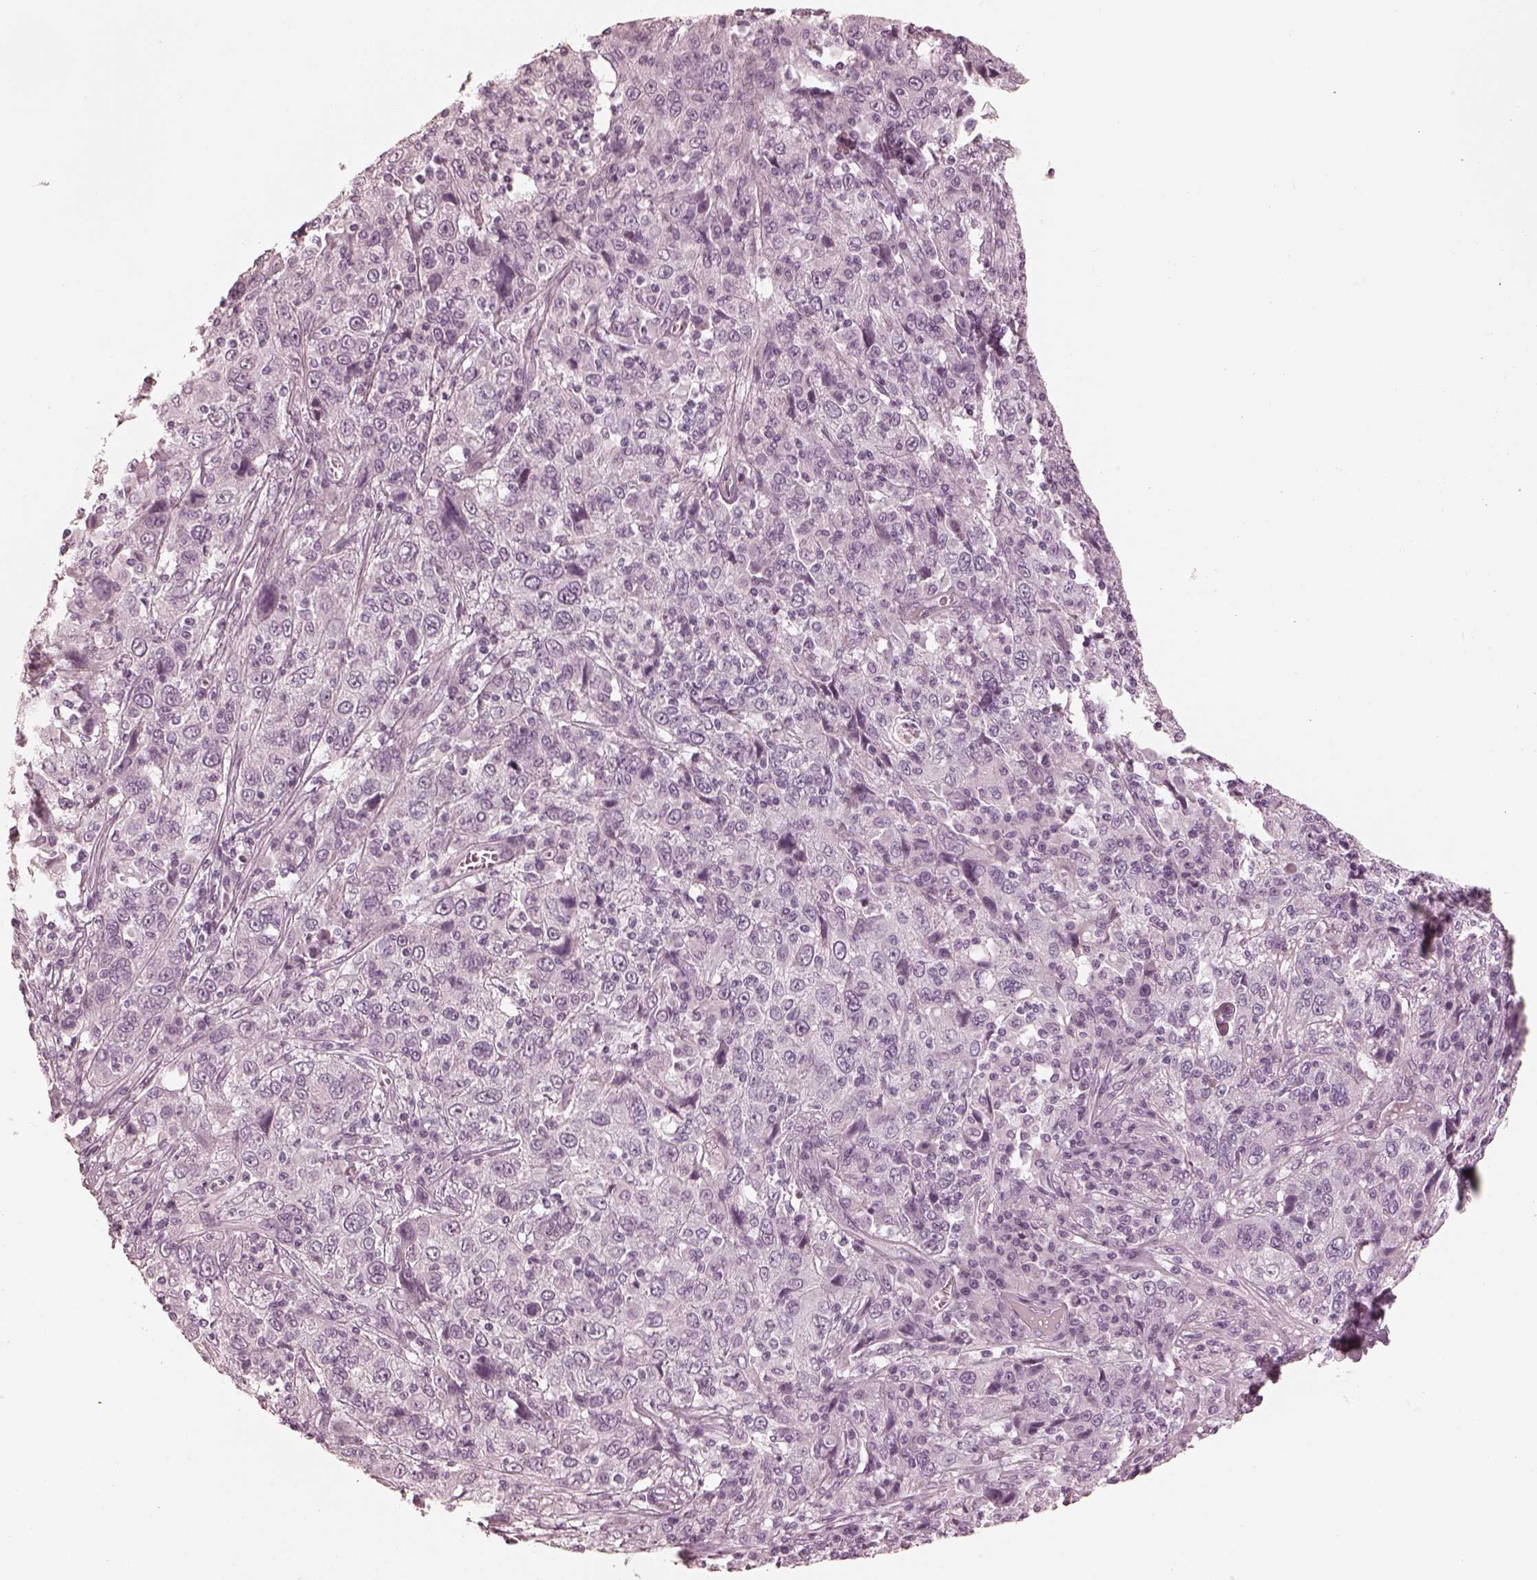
{"staining": {"intensity": "negative", "quantity": "none", "location": "none"}, "tissue": "cervical cancer", "cell_type": "Tumor cells", "image_type": "cancer", "snomed": [{"axis": "morphology", "description": "Squamous cell carcinoma, NOS"}, {"axis": "topography", "description": "Cervix"}], "caption": "A micrograph of human squamous cell carcinoma (cervical) is negative for staining in tumor cells.", "gene": "CALR3", "patient": {"sex": "female", "age": 46}}